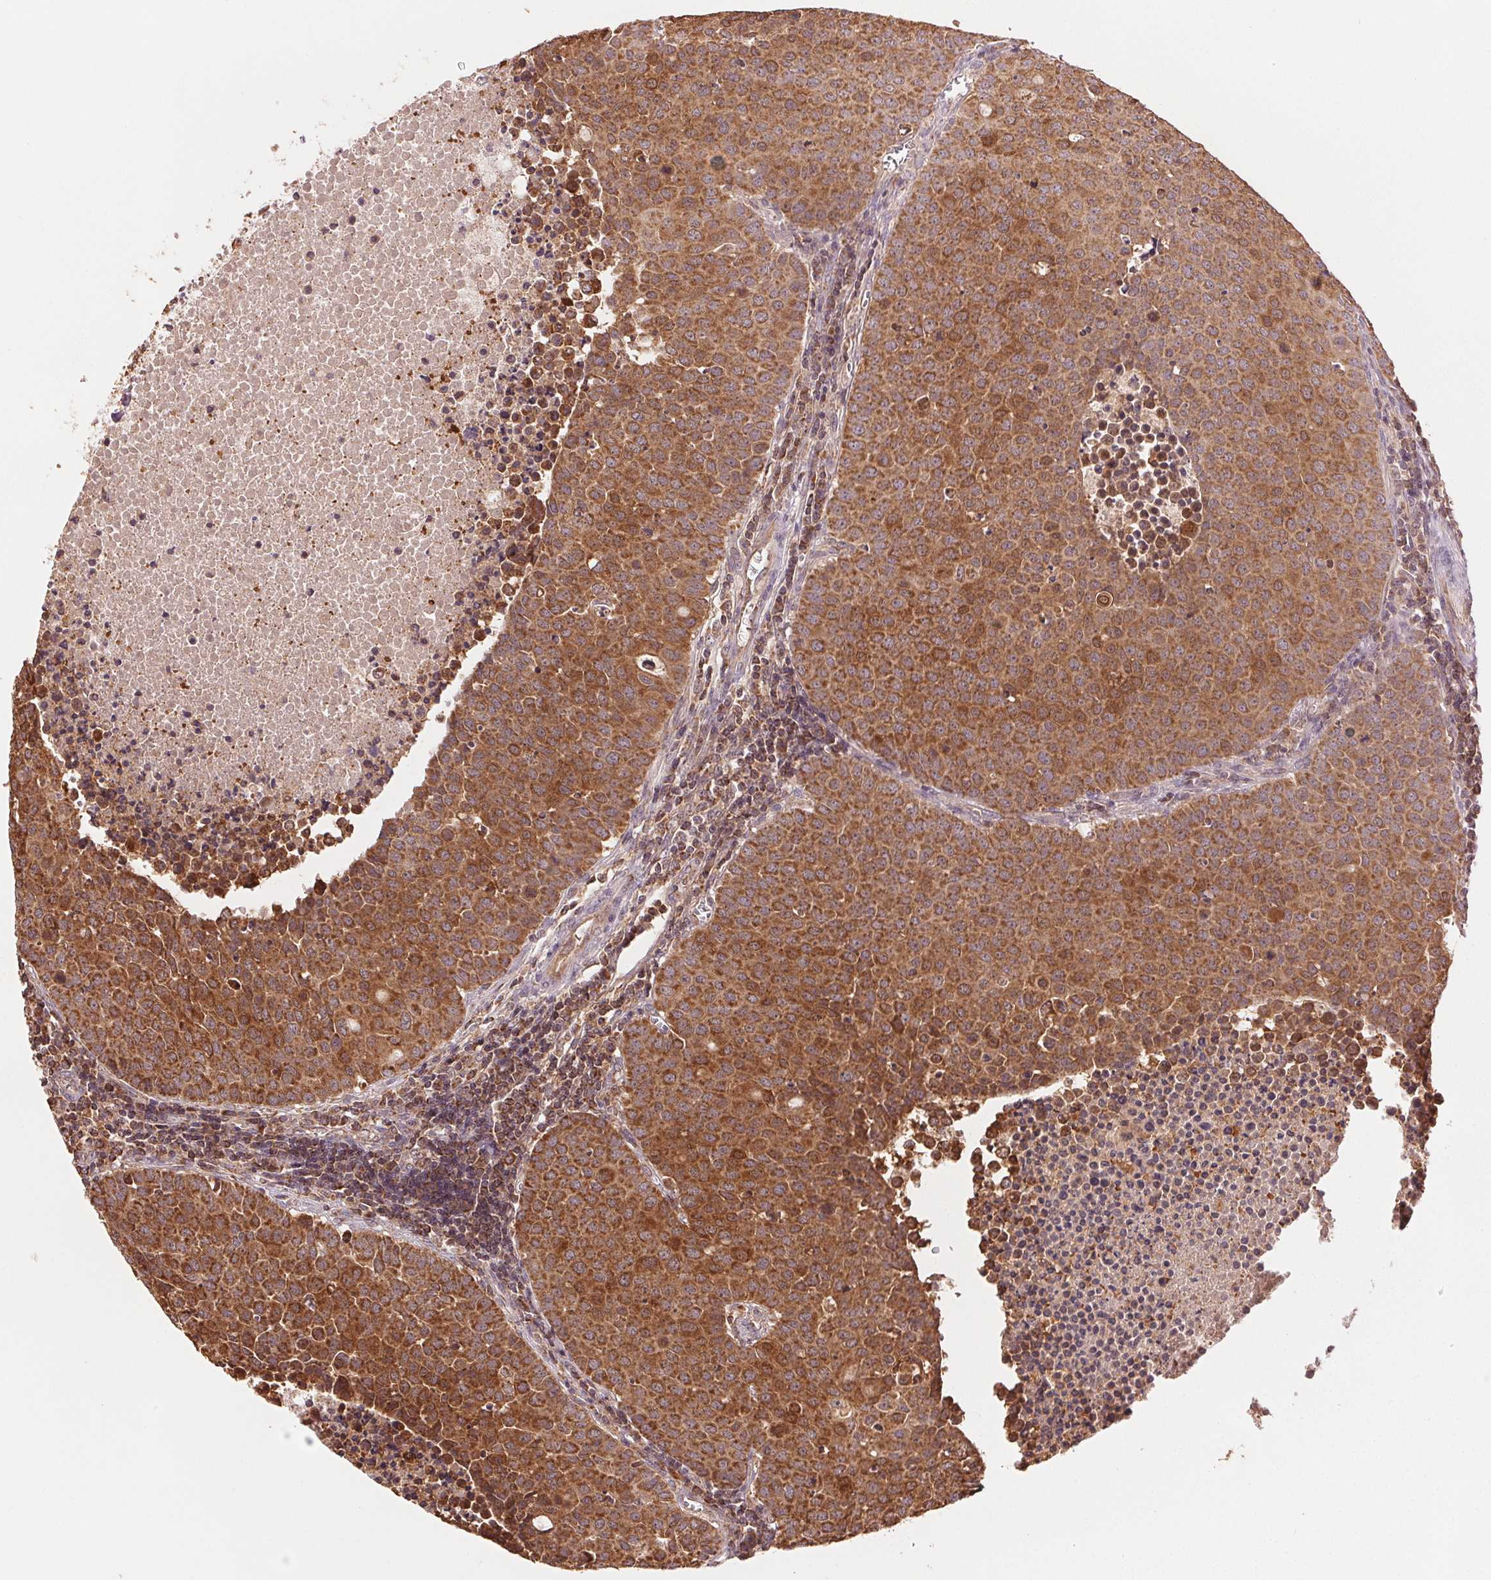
{"staining": {"intensity": "strong", "quantity": ">75%", "location": "cytoplasmic/membranous"}, "tissue": "carcinoid", "cell_type": "Tumor cells", "image_type": "cancer", "snomed": [{"axis": "morphology", "description": "Carcinoid, malignant, NOS"}, {"axis": "topography", "description": "Colon"}], "caption": "This is an image of IHC staining of carcinoid (malignant), which shows strong expression in the cytoplasmic/membranous of tumor cells.", "gene": "ARHGAP6", "patient": {"sex": "male", "age": 81}}